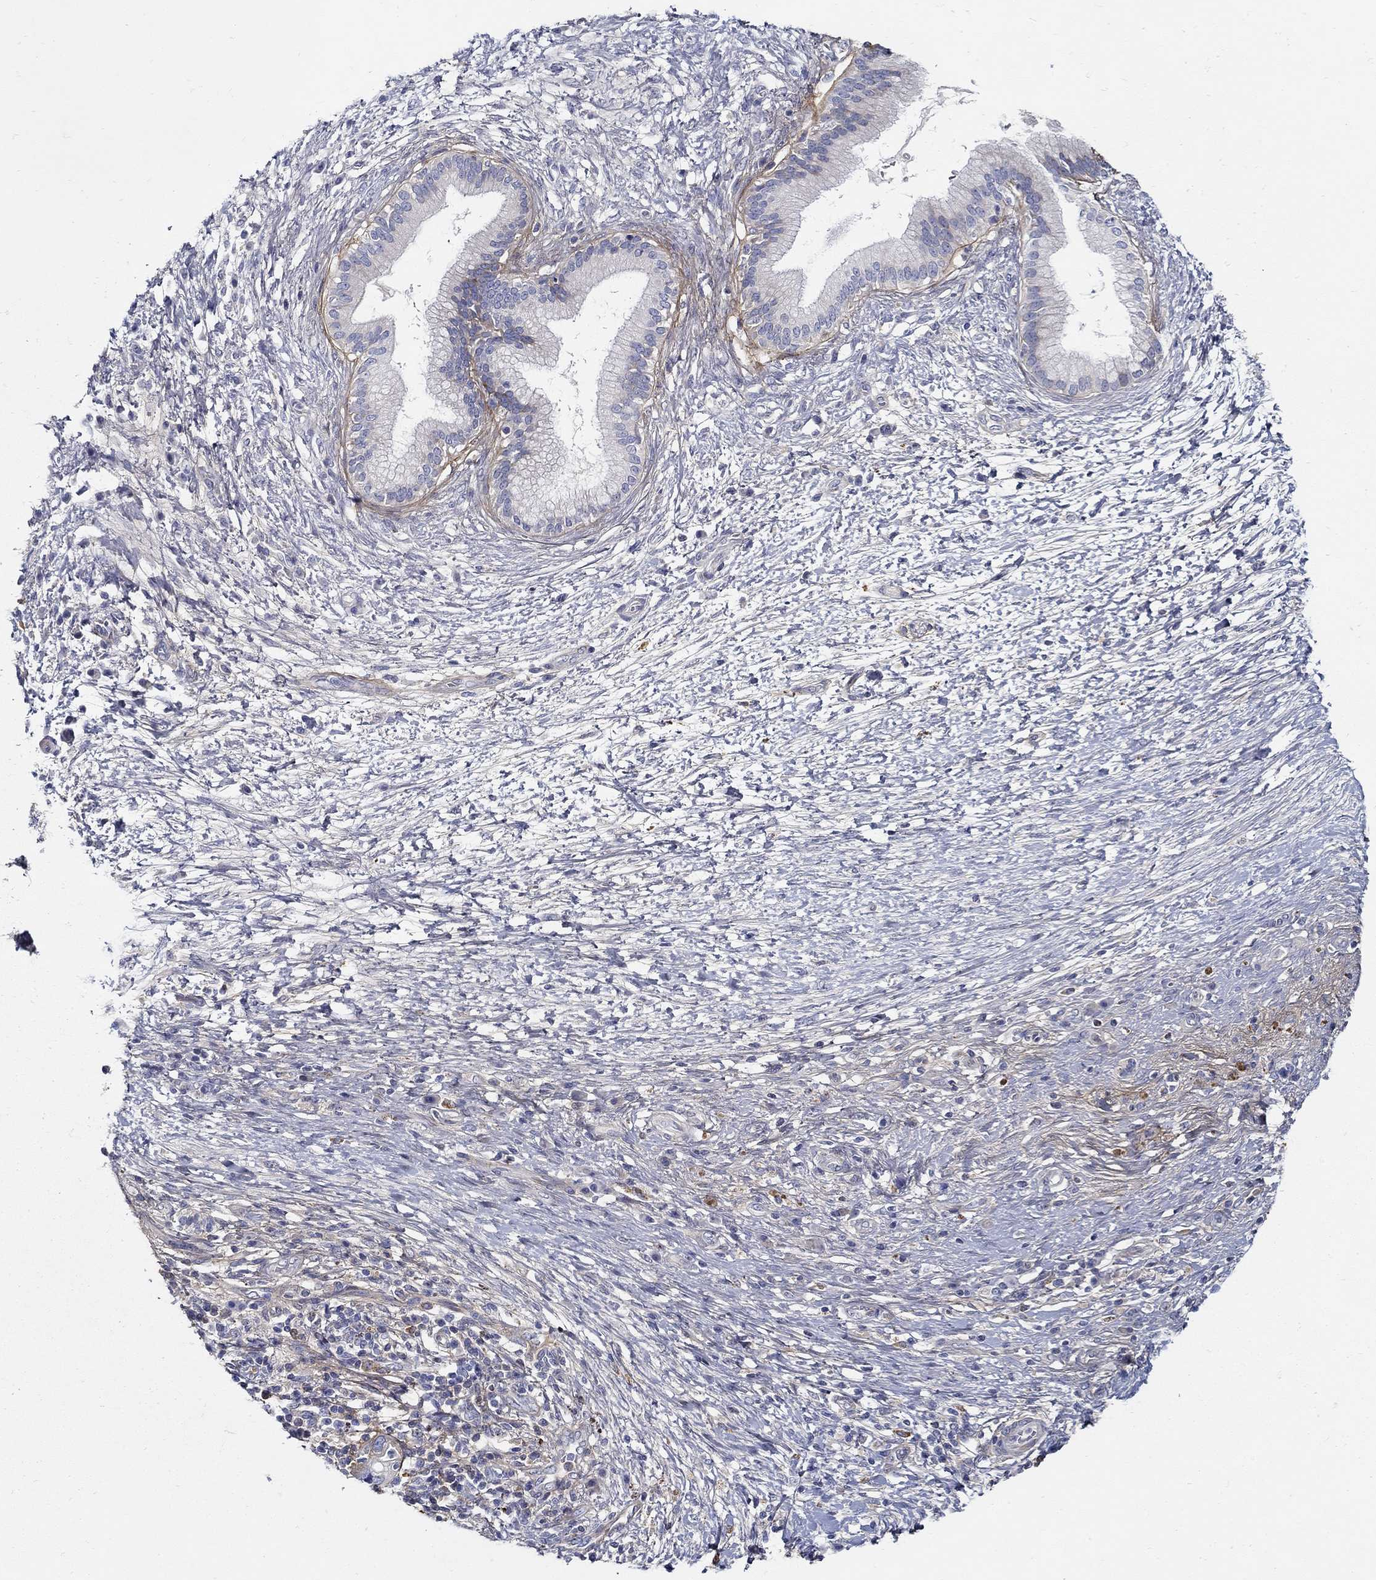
{"staining": {"intensity": "moderate", "quantity": "<25%", "location": "cytoplasmic/membranous"}, "tissue": "pancreatic cancer", "cell_type": "Tumor cells", "image_type": "cancer", "snomed": [{"axis": "morphology", "description": "Adenocarcinoma, NOS"}, {"axis": "topography", "description": "Pancreas"}], "caption": "The micrograph shows staining of pancreatic adenocarcinoma, revealing moderate cytoplasmic/membranous protein staining (brown color) within tumor cells.", "gene": "TGFBI", "patient": {"sex": "female", "age": 72}}